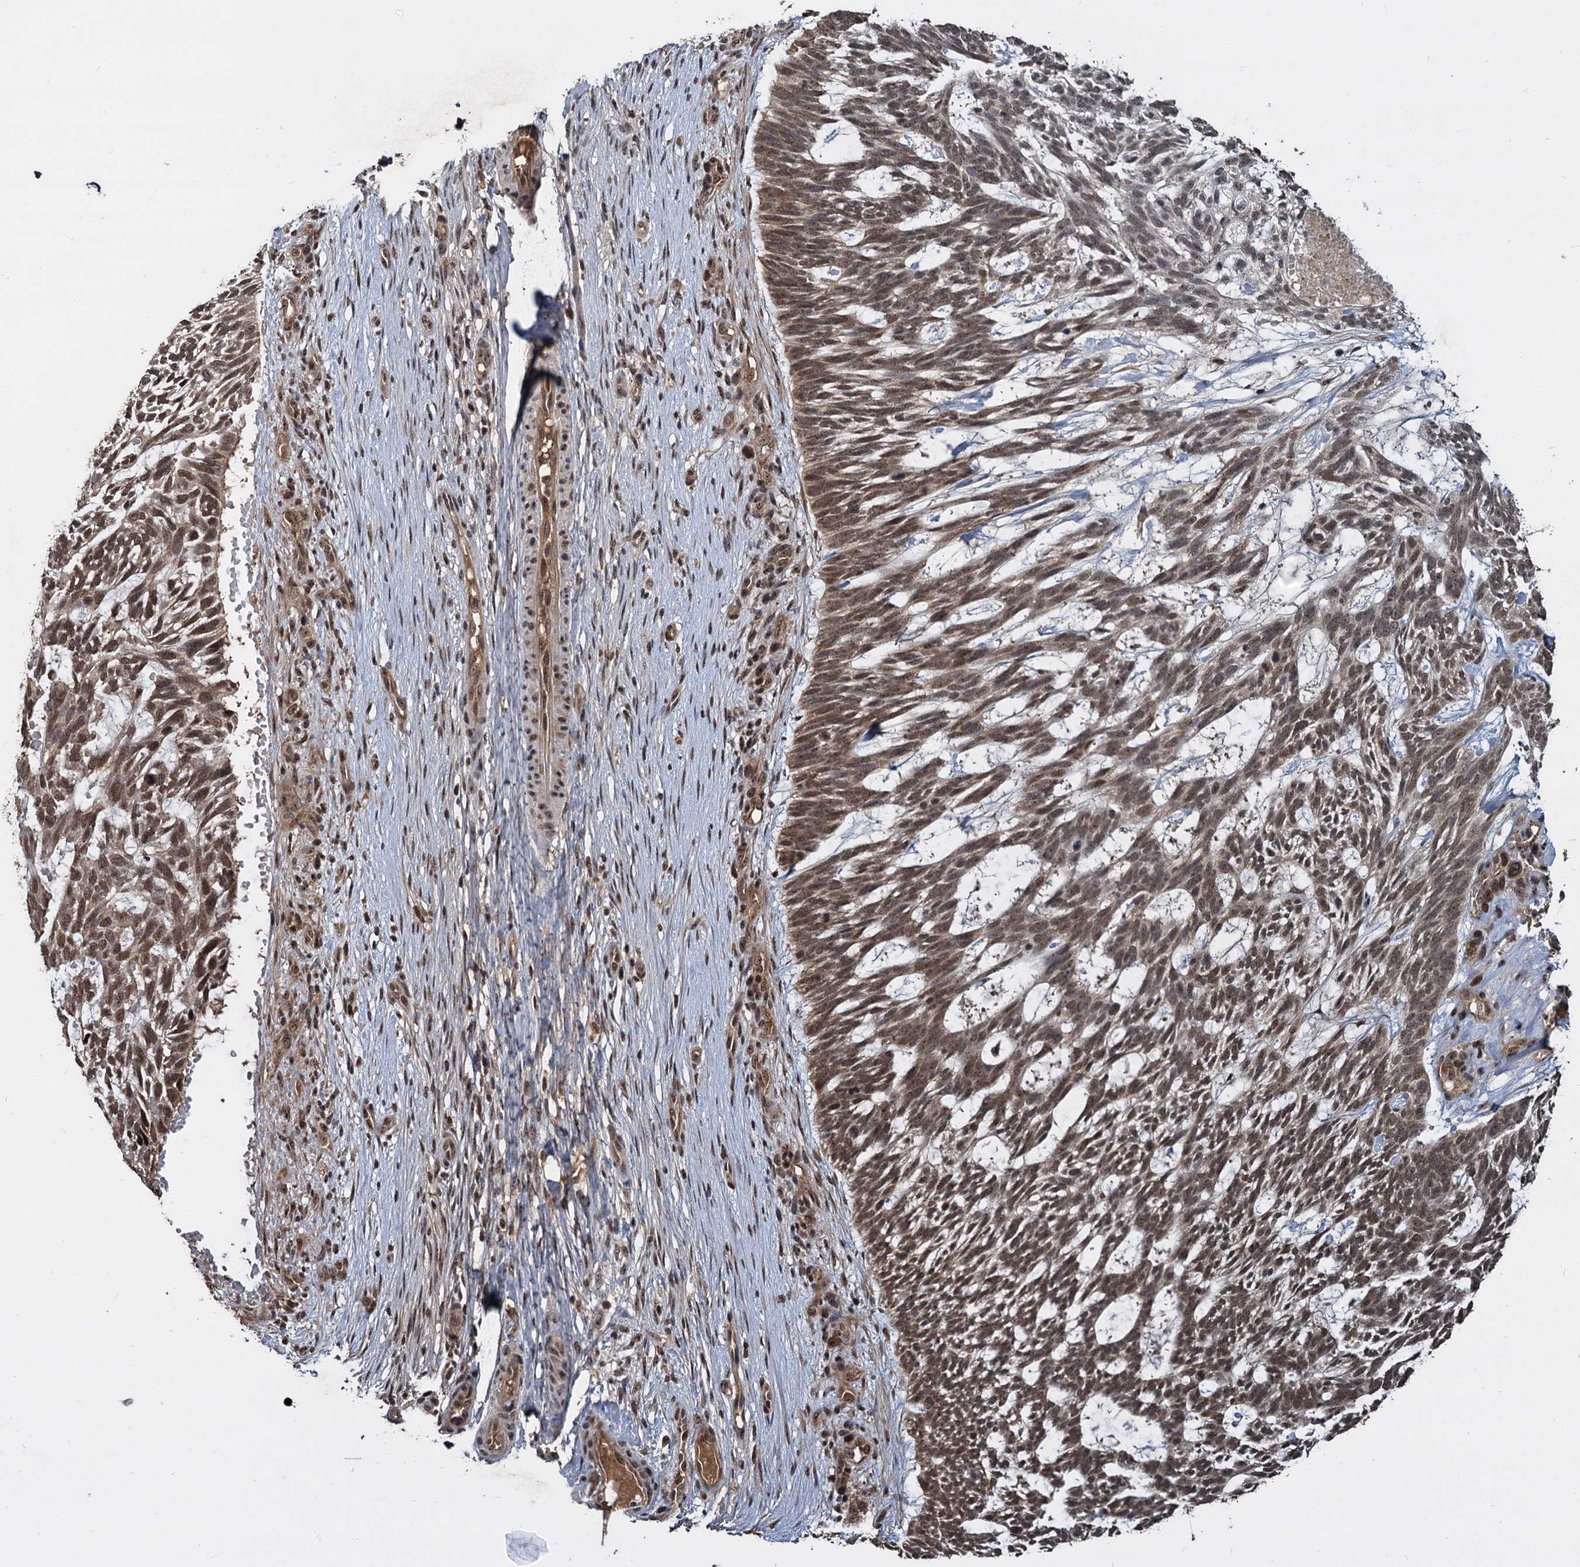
{"staining": {"intensity": "moderate", "quantity": "25%-75%", "location": "cytoplasmic/membranous,nuclear"}, "tissue": "skin cancer", "cell_type": "Tumor cells", "image_type": "cancer", "snomed": [{"axis": "morphology", "description": "Basal cell carcinoma"}, {"axis": "topography", "description": "Skin"}], "caption": "The photomicrograph displays a brown stain indicating the presence of a protein in the cytoplasmic/membranous and nuclear of tumor cells in skin basal cell carcinoma. The staining was performed using DAB (3,3'-diaminobenzidine), with brown indicating positive protein expression. Nuclei are stained blue with hematoxylin.", "gene": "FAM216B", "patient": {"sex": "male", "age": 88}}